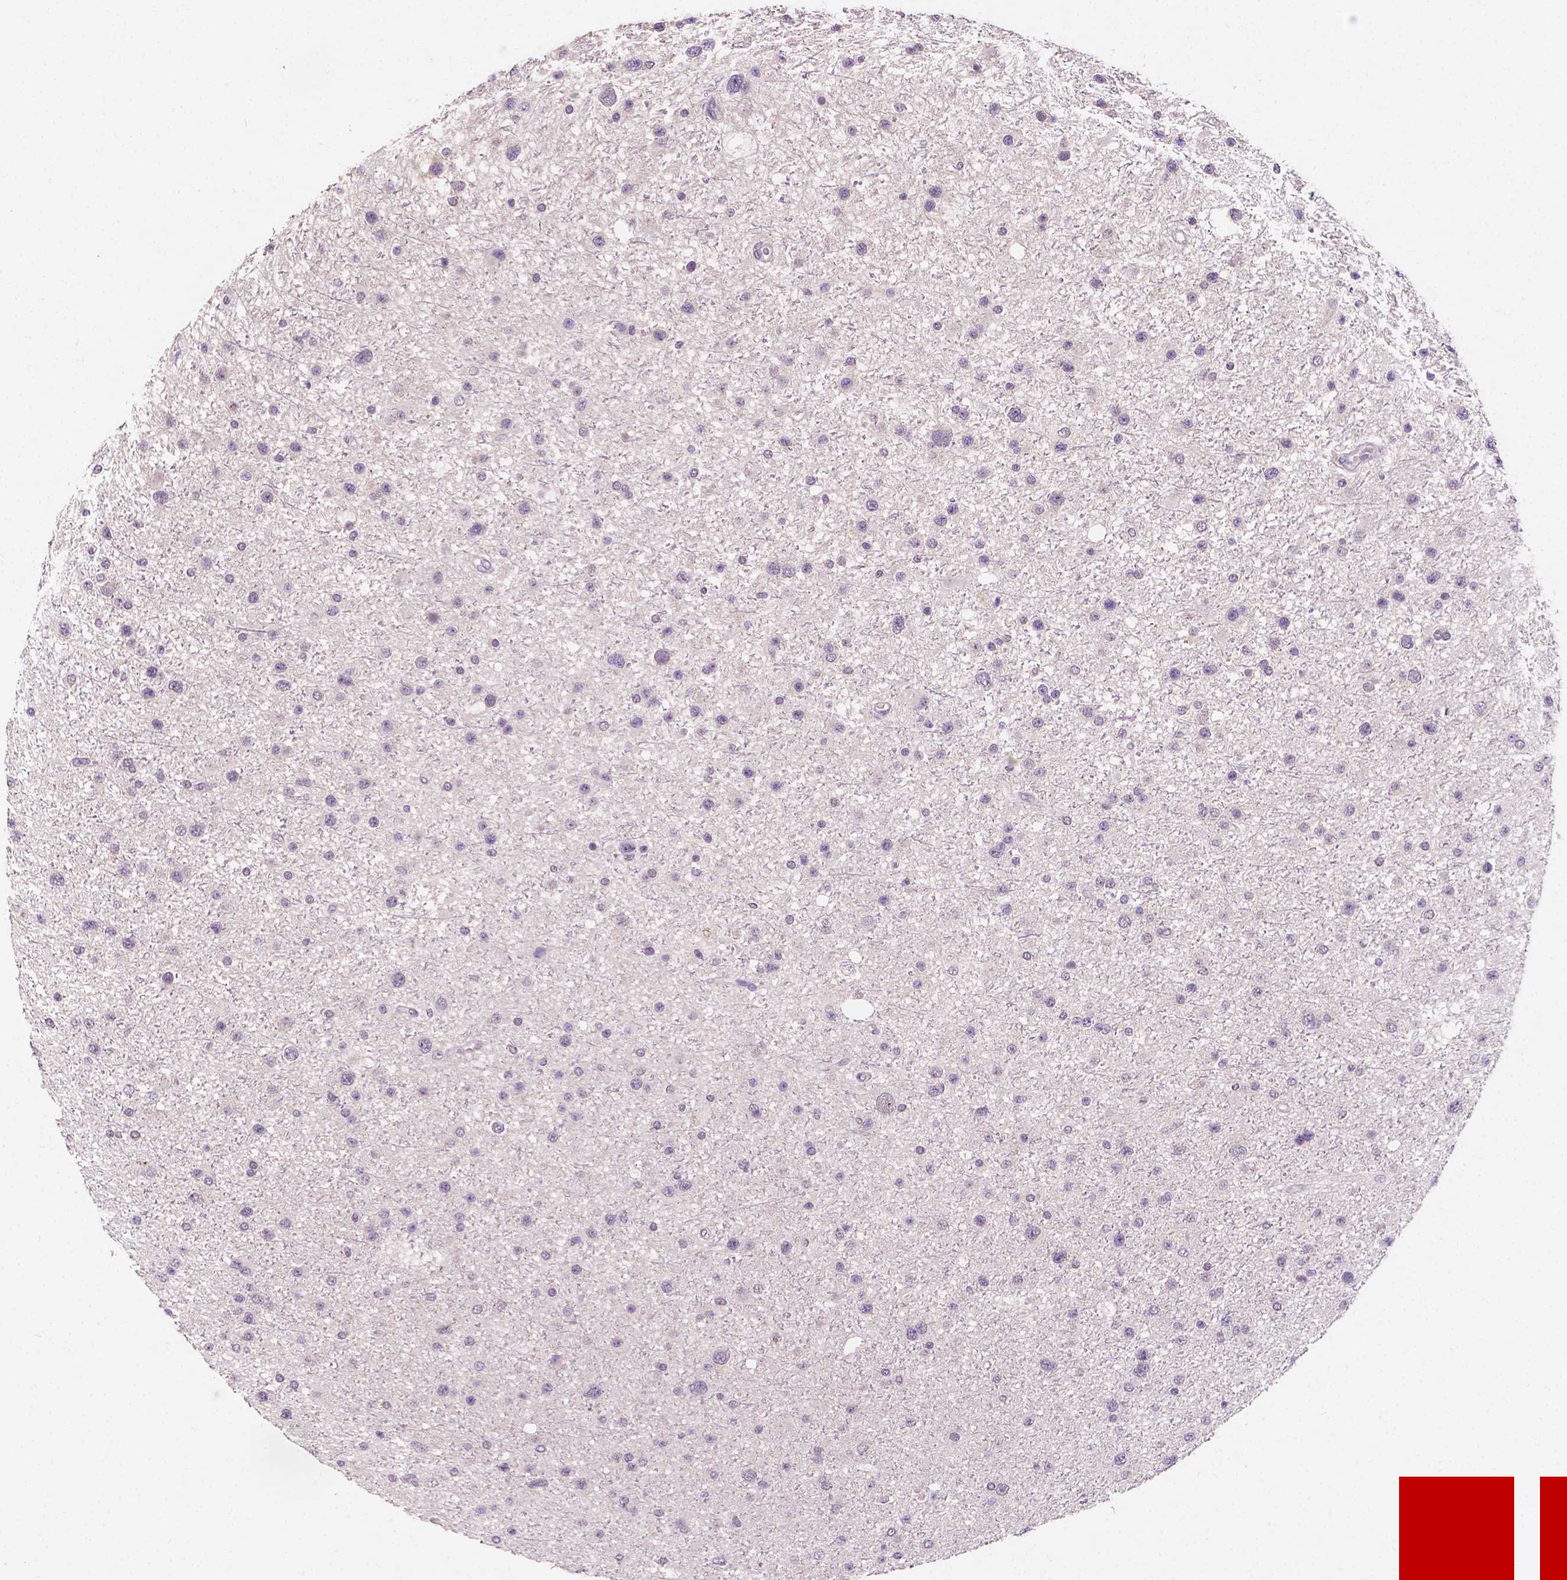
{"staining": {"intensity": "negative", "quantity": "none", "location": "none"}, "tissue": "glioma", "cell_type": "Tumor cells", "image_type": "cancer", "snomed": [{"axis": "morphology", "description": "Glioma, malignant, Low grade"}, {"axis": "topography", "description": "Brain"}], "caption": "IHC photomicrograph of human glioma stained for a protein (brown), which shows no positivity in tumor cells.", "gene": "SIRT2", "patient": {"sex": "female", "age": 32}}